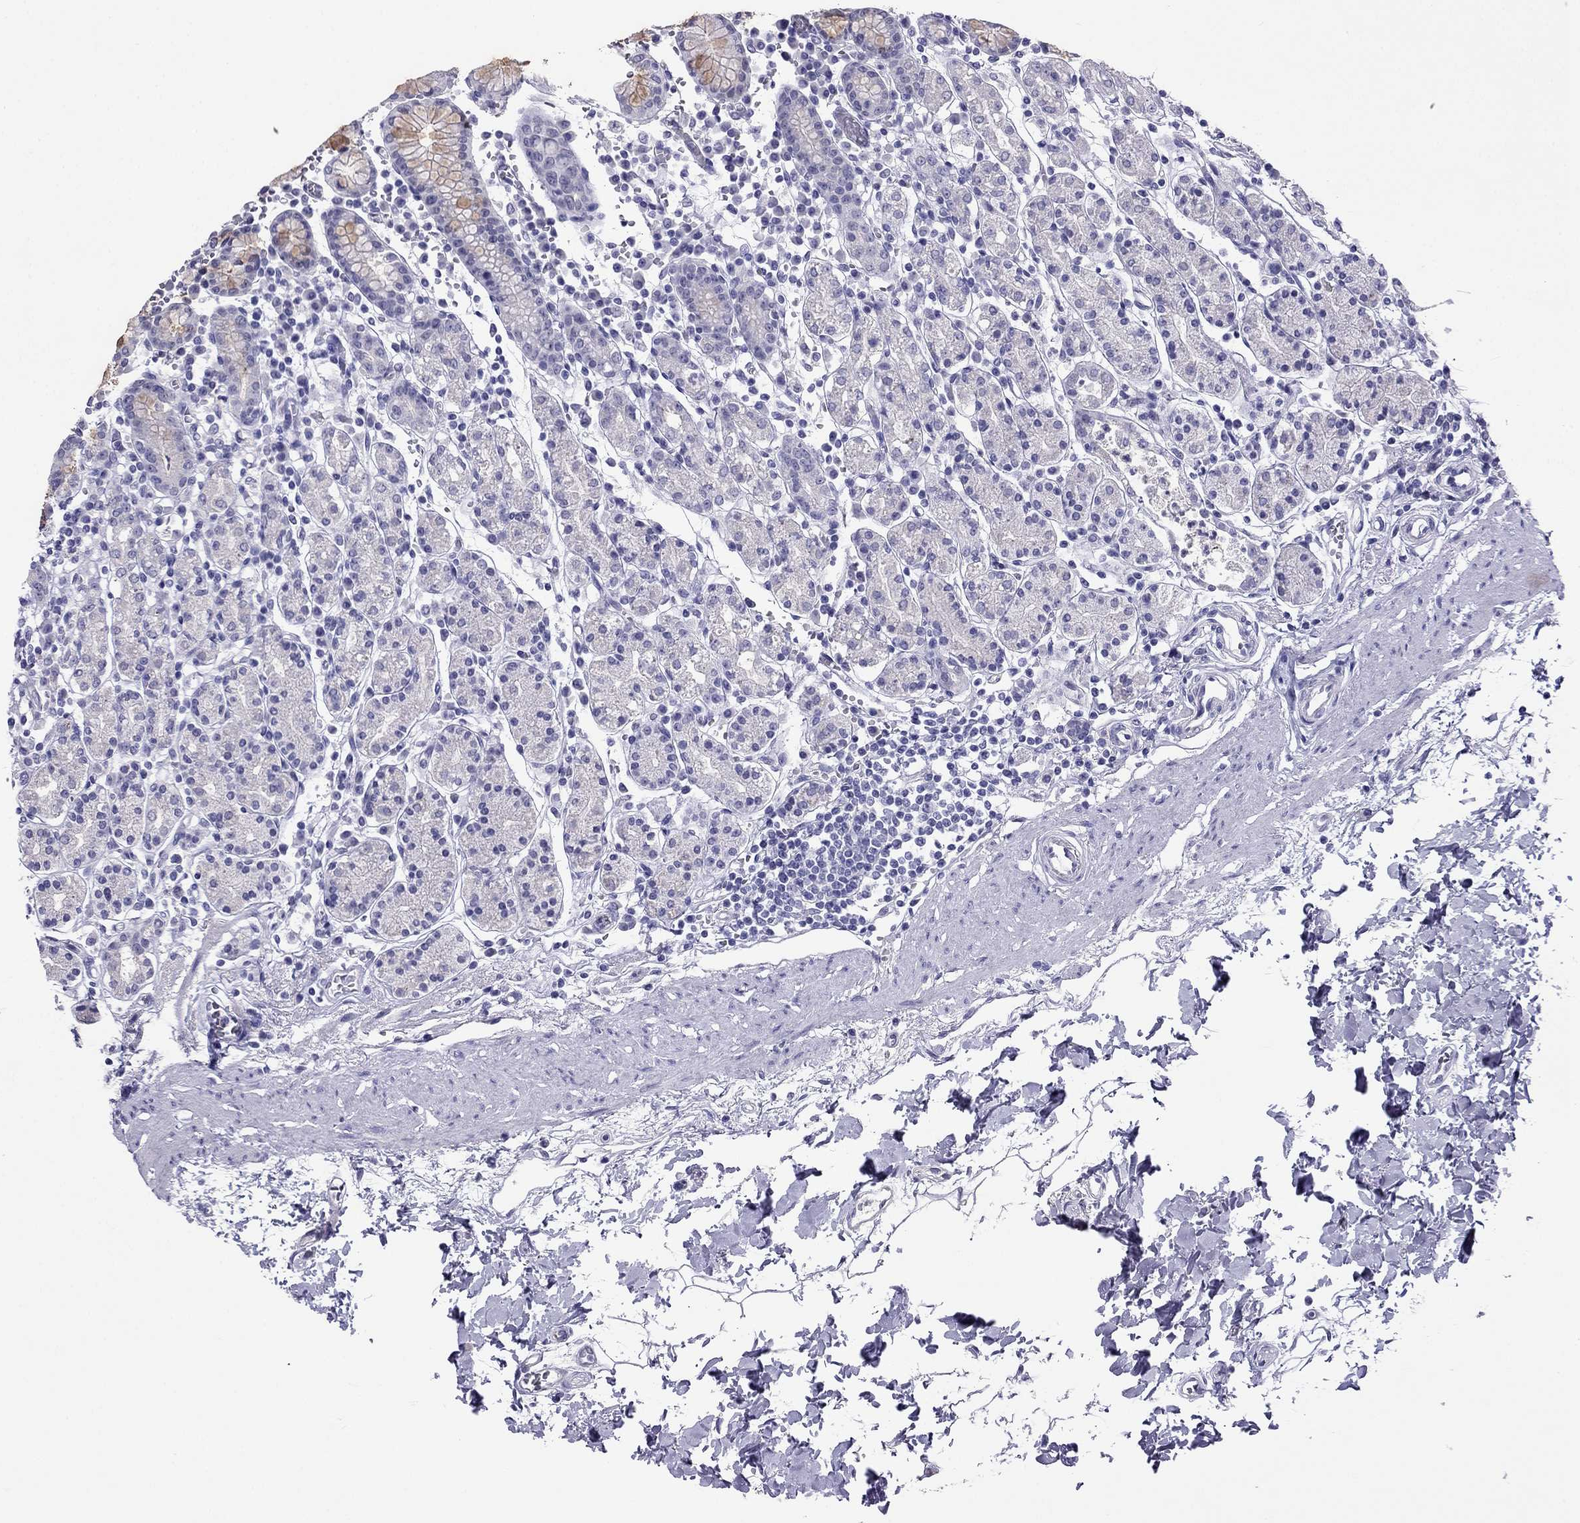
{"staining": {"intensity": "negative", "quantity": "none", "location": "none"}, "tissue": "stomach", "cell_type": "Glandular cells", "image_type": "normal", "snomed": [{"axis": "morphology", "description": "Normal tissue, NOS"}, {"axis": "topography", "description": "Stomach, upper"}, {"axis": "topography", "description": "Stomach"}], "caption": "DAB immunohistochemical staining of normal stomach demonstrates no significant expression in glandular cells.", "gene": "CROCC2", "patient": {"sex": "male", "age": 62}}